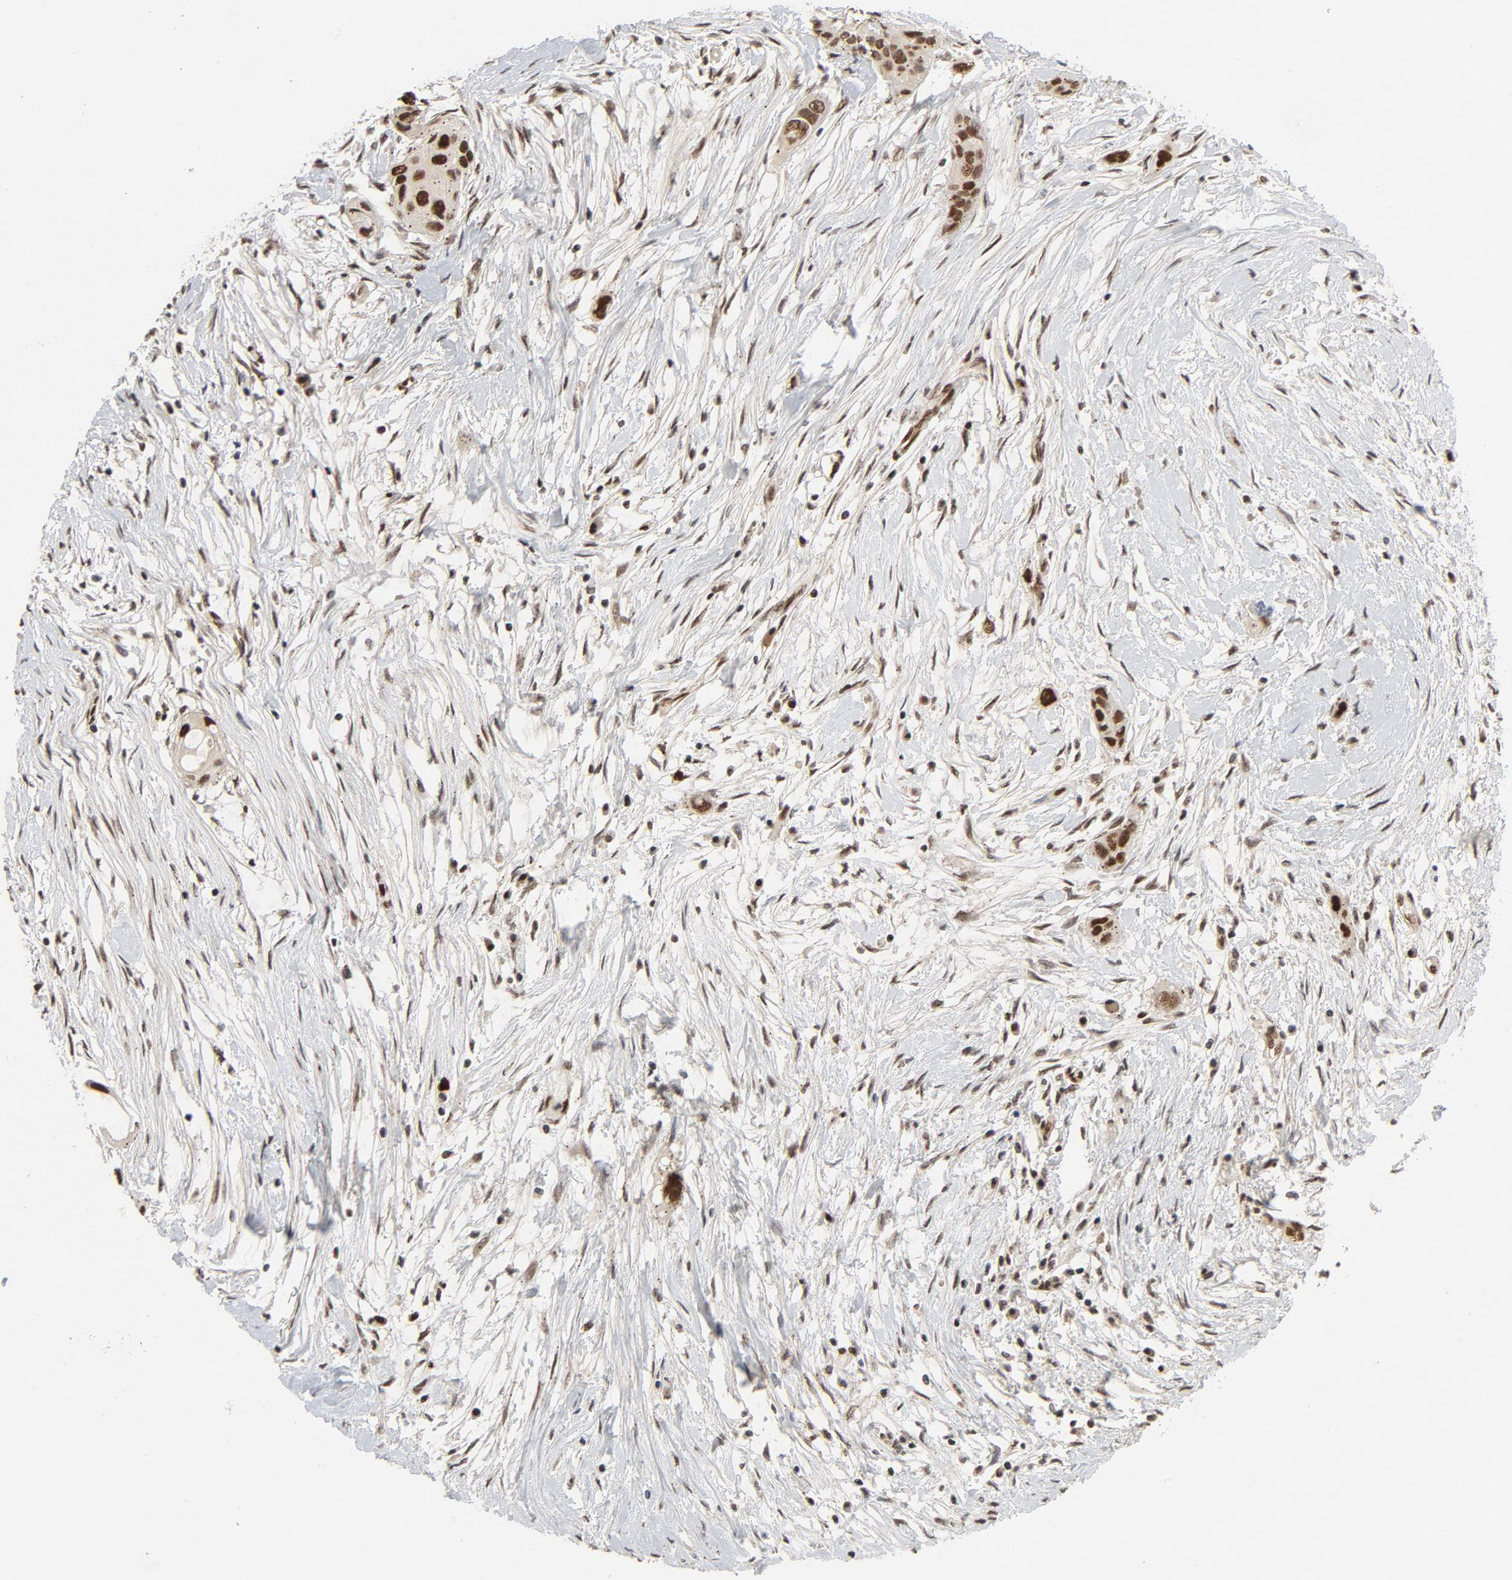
{"staining": {"intensity": "strong", "quantity": ">75%", "location": "nuclear"}, "tissue": "pancreatic cancer", "cell_type": "Tumor cells", "image_type": "cancer", "snomed": [{"axis": "morphology", "description": "Adenocarcinoma, NOS"}, {"axis": "topography", "description": "Pancreas"}], "caption": "Protein expression analysis of pancreatic cancer demonstrates strong nuclear staining in approximately >75% of tumor cells.", "gene": "SMARCD1", "patient": {"sex": "female", "age": 60}}